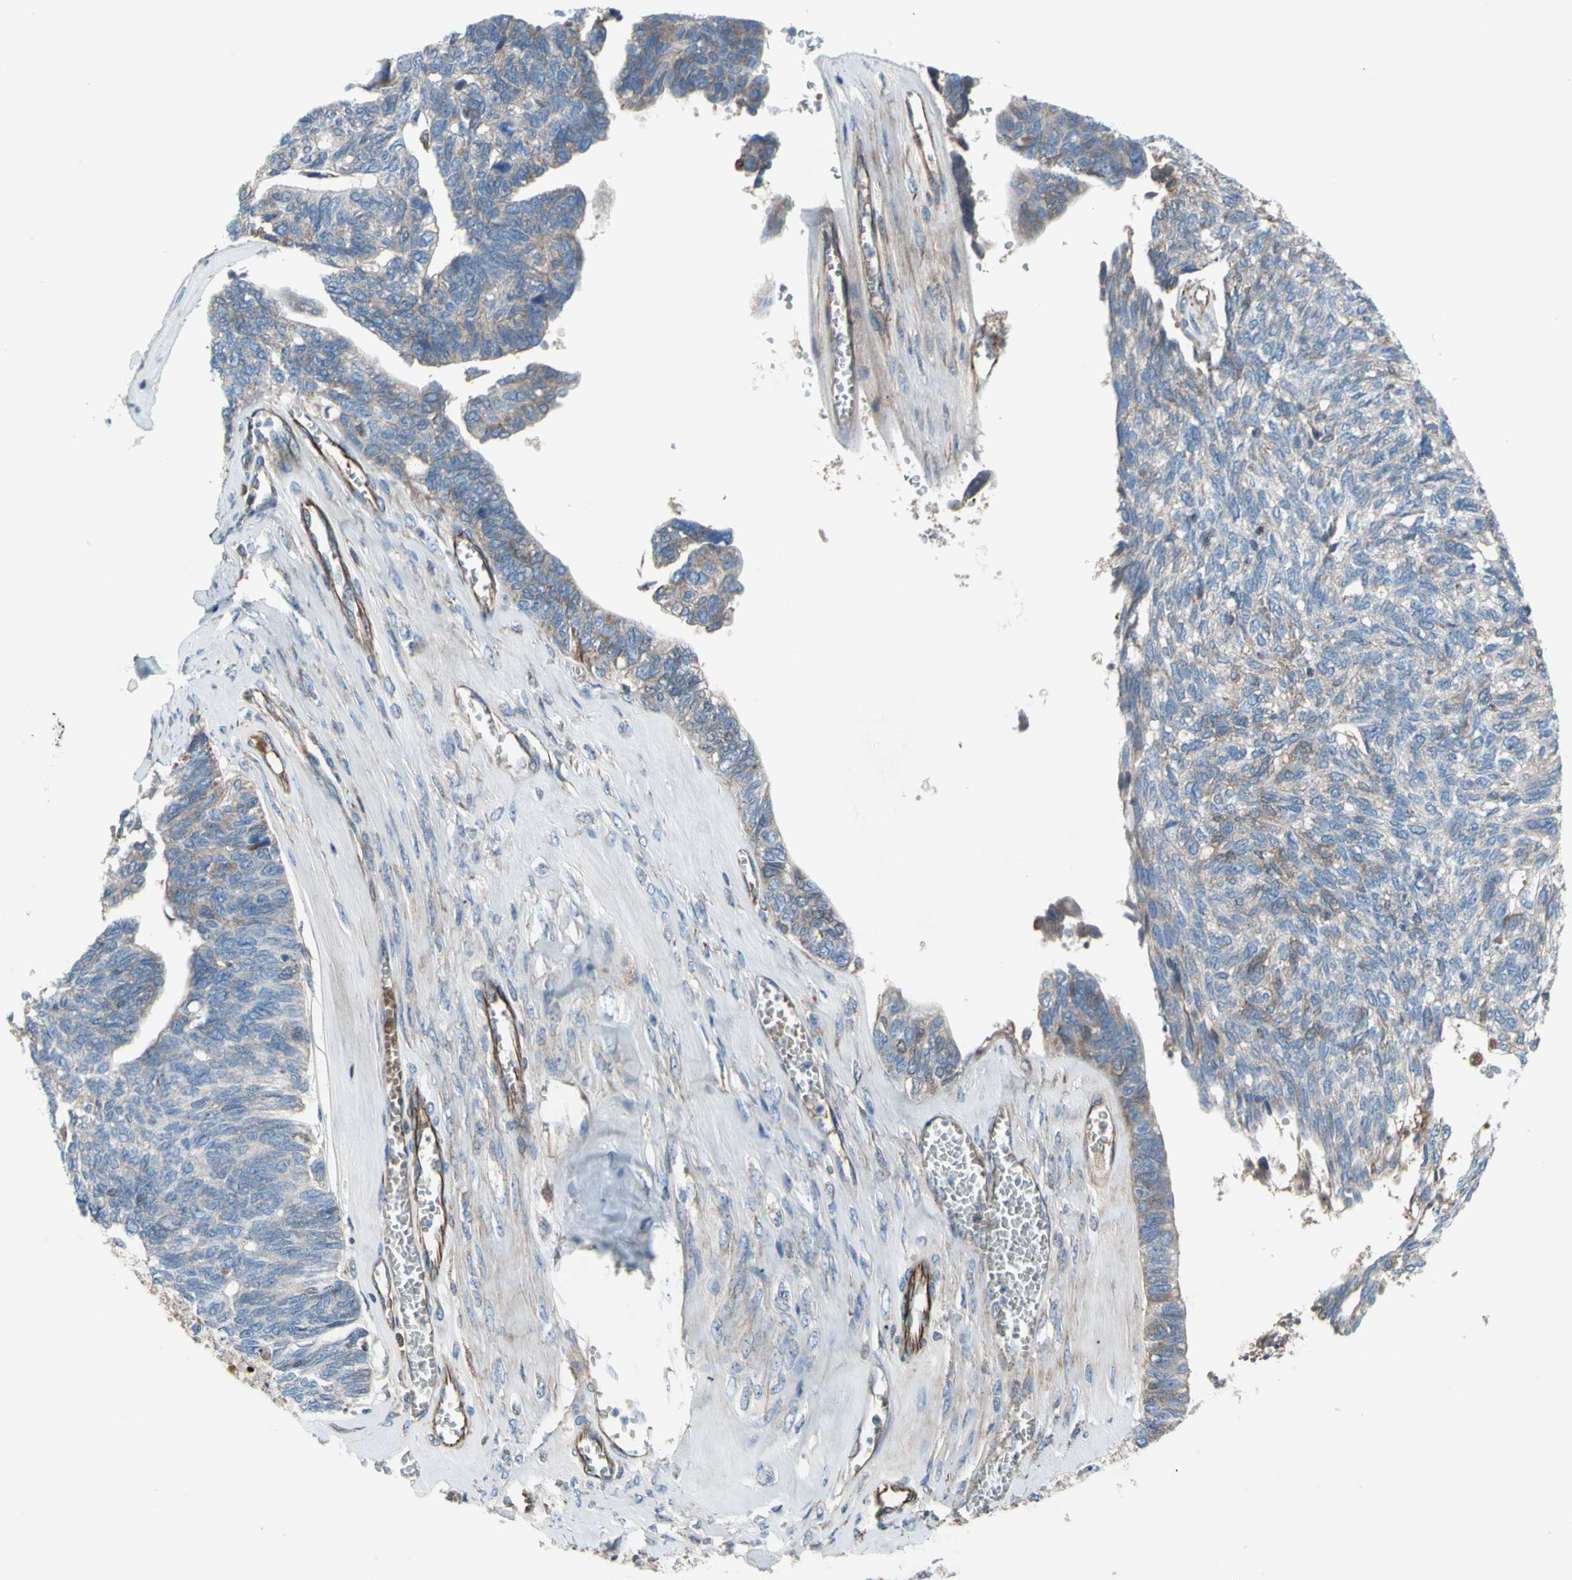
{"staining": {"intensity": "weak", "quantity": ">75%", "location": "cytoplasmic/membranous"}, "tissue": "ovarian cancer", "cell_type": "Tumor cells", "image_type": "cancer", "snomed": [{"axis": "morphology", "description": "Cystadenocarcinoma, serous, NOS"}, {"axis": "topography", "description": "Ovary"}], "caption": "Tumor cells reveal low levels of weak cytoplasmic/membranous expression in about >75% of cells in ovarian serous cystadenocarcinoma.", "gene": "EMC7", "patient": {"sex": "female", "age": 79}}